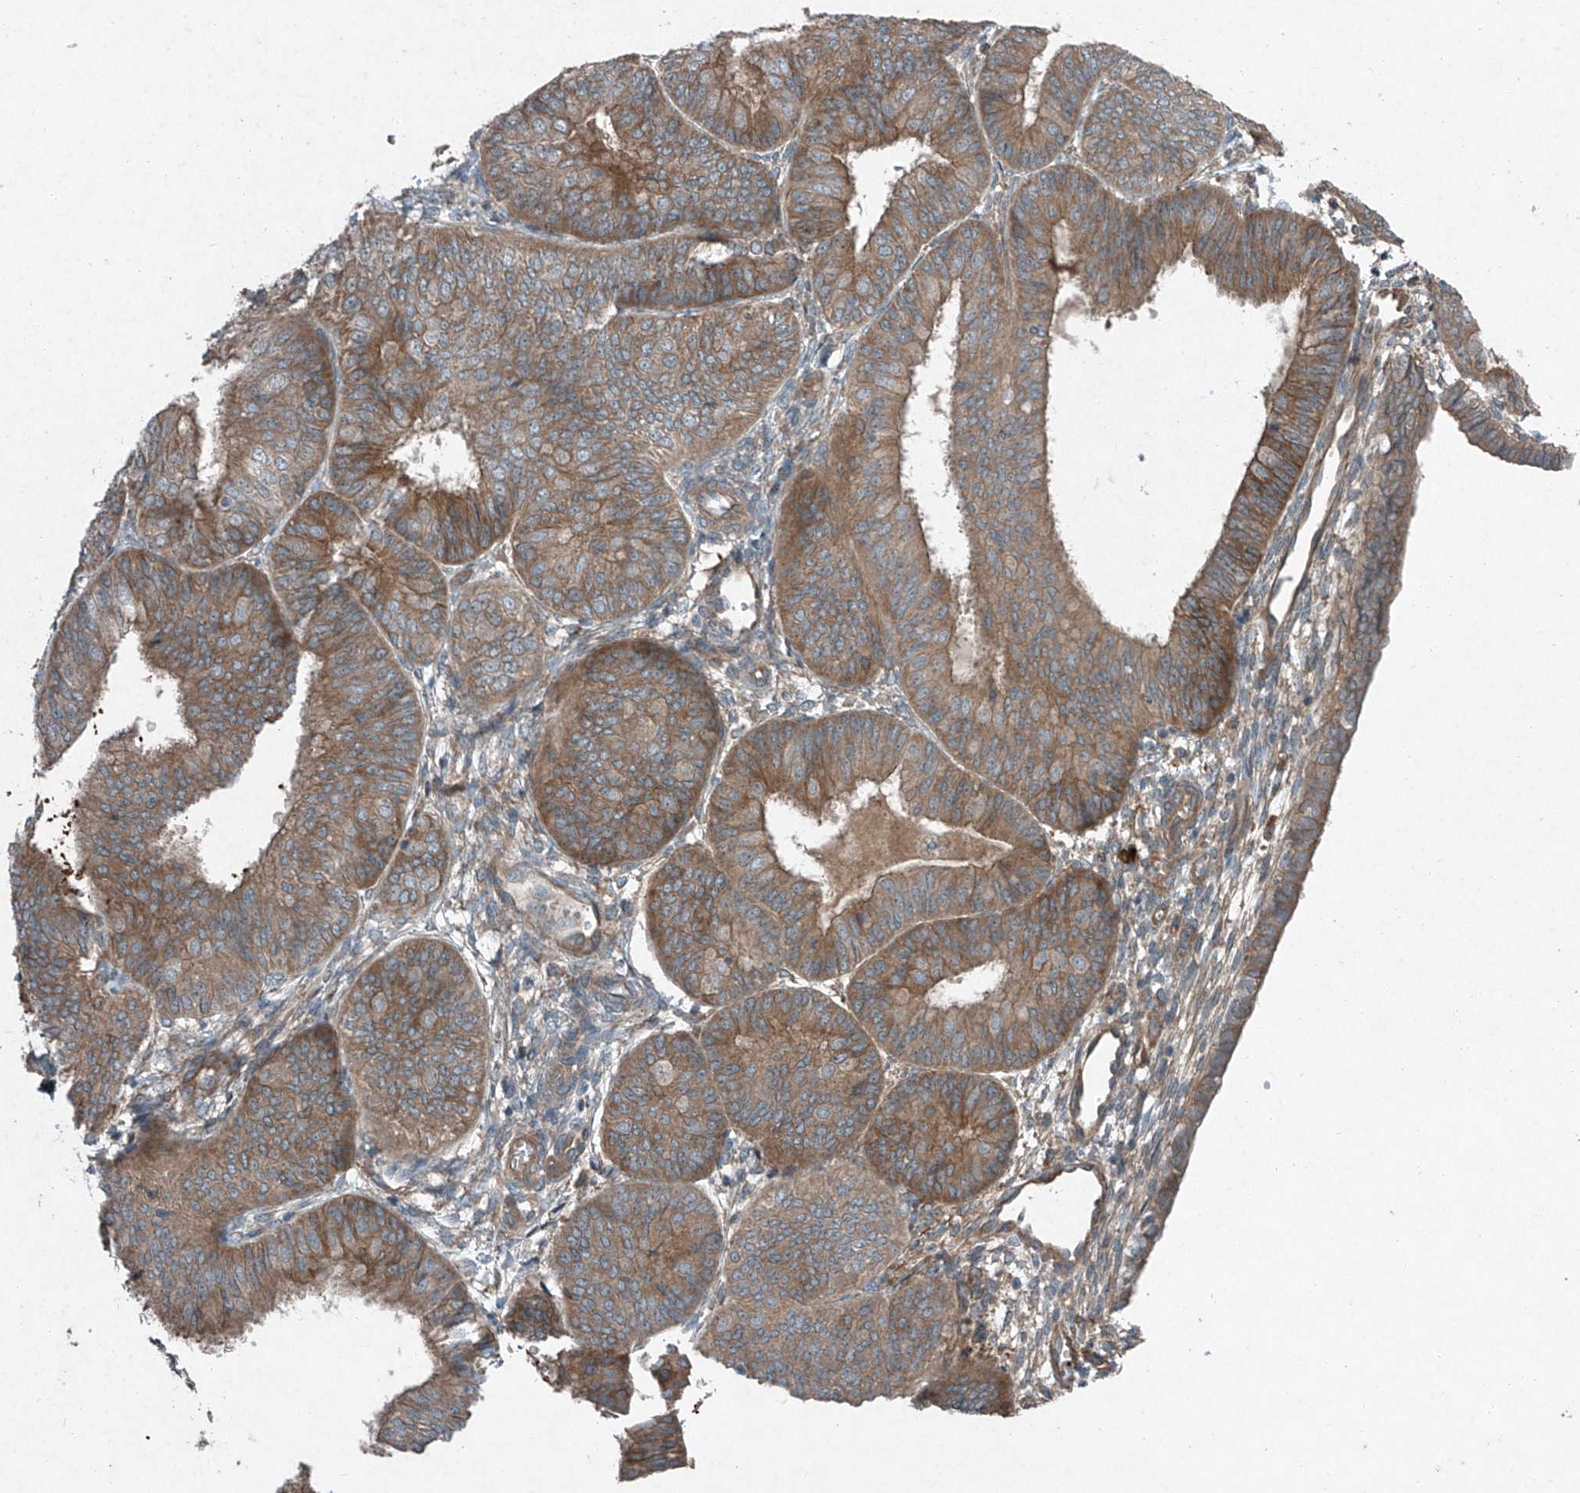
{"staining": {"intensity": "moderate", "quantity": ">75%", "location": "cytoplasmic/membranous"}, "tissue": "endometrial cancer", "cell_type": "Tumor cells", "image_type": "cancer", "snomed": [{"axis": "morphology", "description": "Adenocarcinoma, NOS"}, {"axis": "topography", "description": "Endometrium"}], "caption": "DAB immunohistochemical staining of human endometrial cancer (adenocarcinoma) demonstrates moderate cytoplasmic/membranous protein expression in approximately >75% of tumor cells. The staining was performed using DAB to visualize the protein expression in brown, while the nuclei were stained in blue with hematoxylin (Magnification: 20x).", "gene": "FOXRED2", "patient": {"sex": "female", "age": 58}}